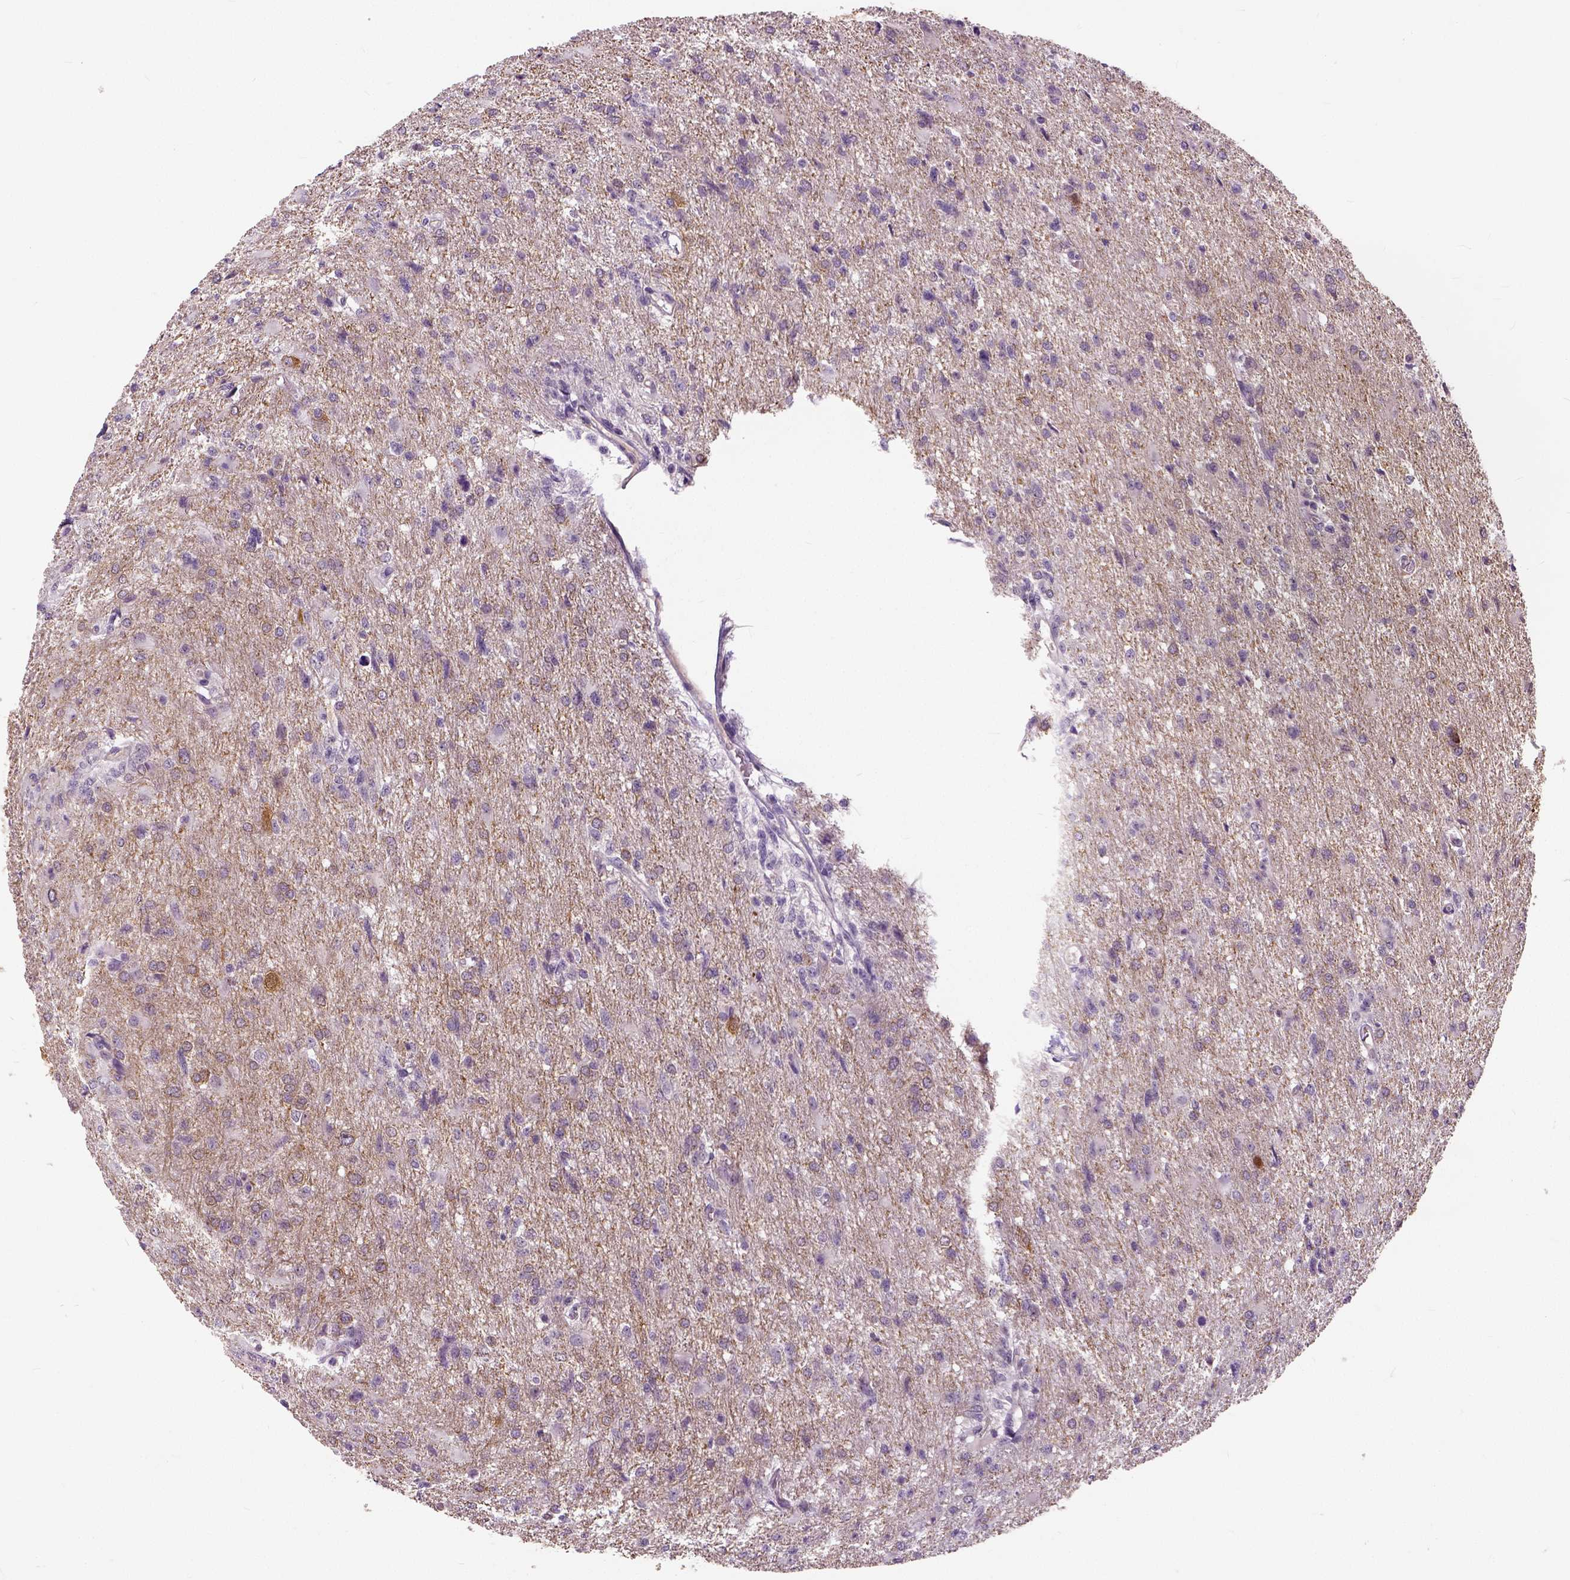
{"staining": {"intensity": "negative", "quantity": "none", "location": "none"}, "tissue": "glioma", "cell_type": "Tumor cells", "image_type": "cancer", "snomed": [{"axis": "morphology", "description": "Glioma, malignant, High grade"}, {"axis": "topography", "description": "Brain"}], "caption": "Glioma was stained to show a protein in brown. There is no significant positivity in tumor cells.", "gene": "NECAB1", "patient": {"sex": "male", "age": 68}}